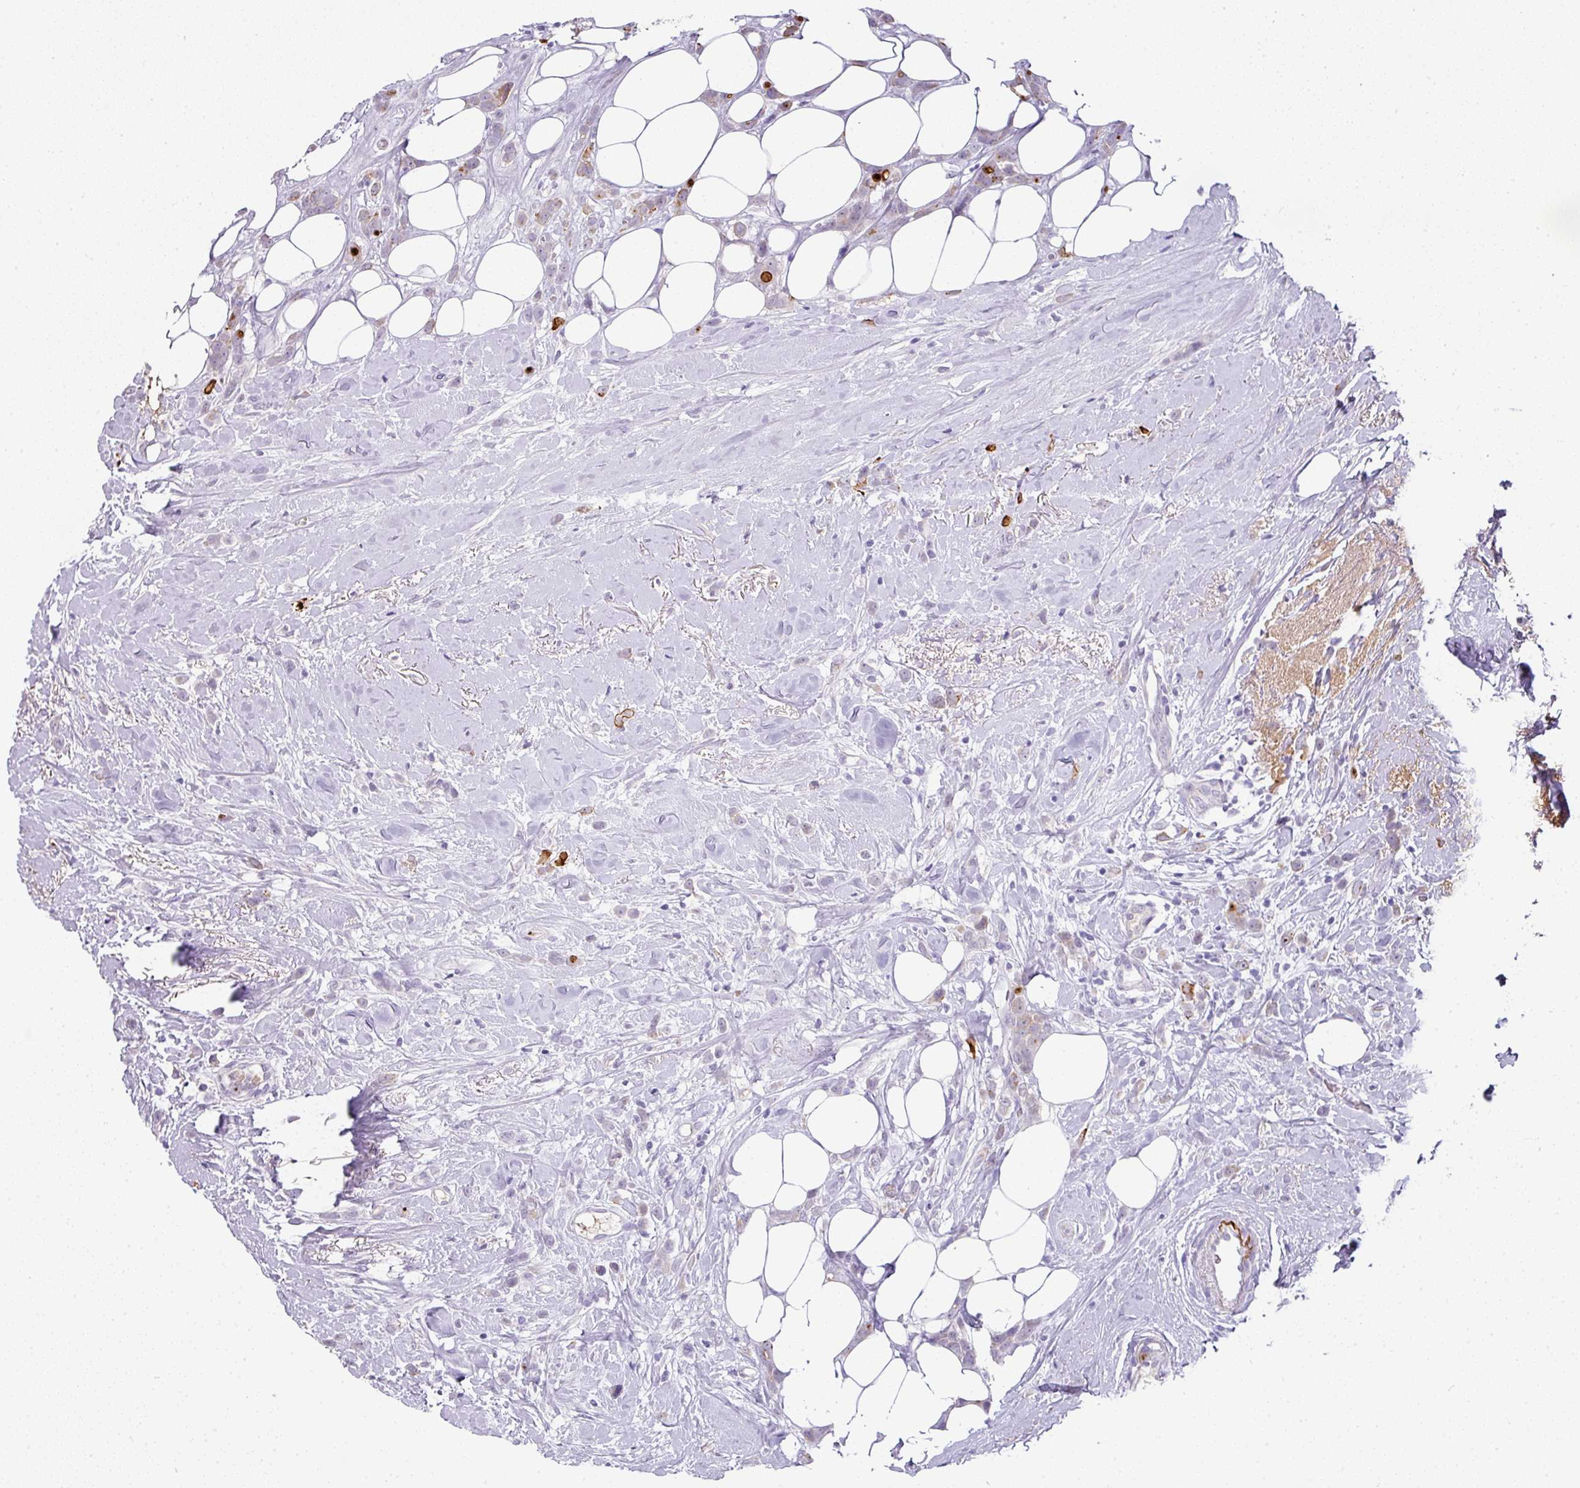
{"staining": {"intensity": "weak", "quantity": "<25%", "location": "cytoplasmic/membranous"}, "tissue": "breast cancer", "cell_type": "Tumor cells", "image_type": "cancer", "snomed": [{"axis": "morphology", "description": "Duct carcinoma"}, {"axis": "topography", "description": "Breast"}], "caption": "IHC of human invasive ductal carcinoma (breast) demonstrates no positivity in tumor cells.", "gene": "FGF17", "patient": {"sex": "female", "age": 80}}